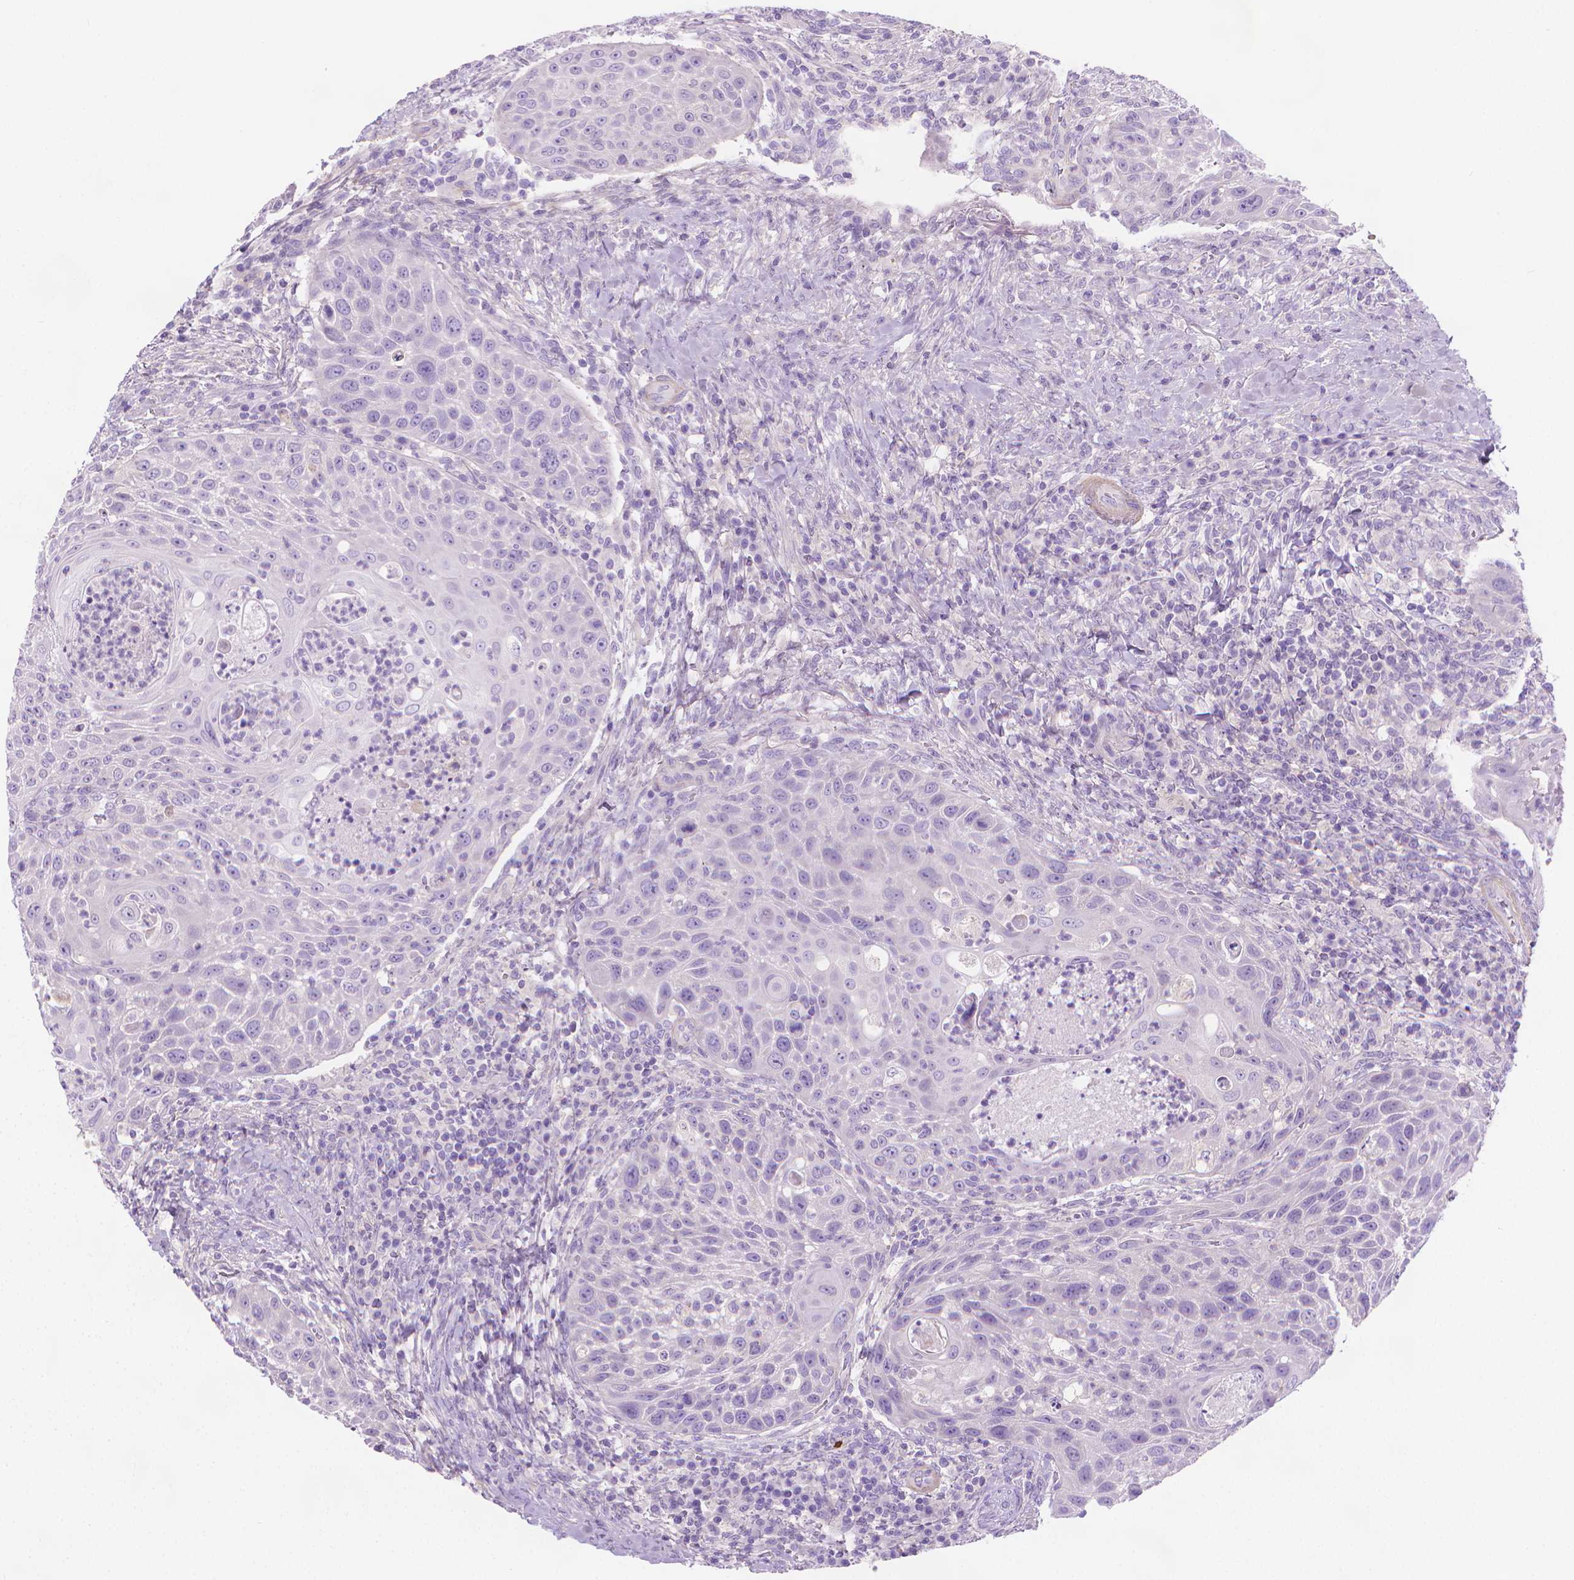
{"staining": {"intensity": "negative", "quantity": "none", "location": "none"}, "tissue": "head and neck cancer", "cell_type": "Tumor cells", "image_type": "cancer", "snomed": [{"axis": "morphology", "description": "Squamous cell carcinoma, NOS"}, {"axis": "topography", "description": "Head-Neck"}], "caption": "This histopathology image is of head and neck squamous cell carcinoma stained with immunohistochemistry (IHC) to label a protein in brown with the nuclei are counter-stained blue. There is no positivity in tumor cells.", "gene": "FASN", "patient": {"sex": "male", "age": 69}}